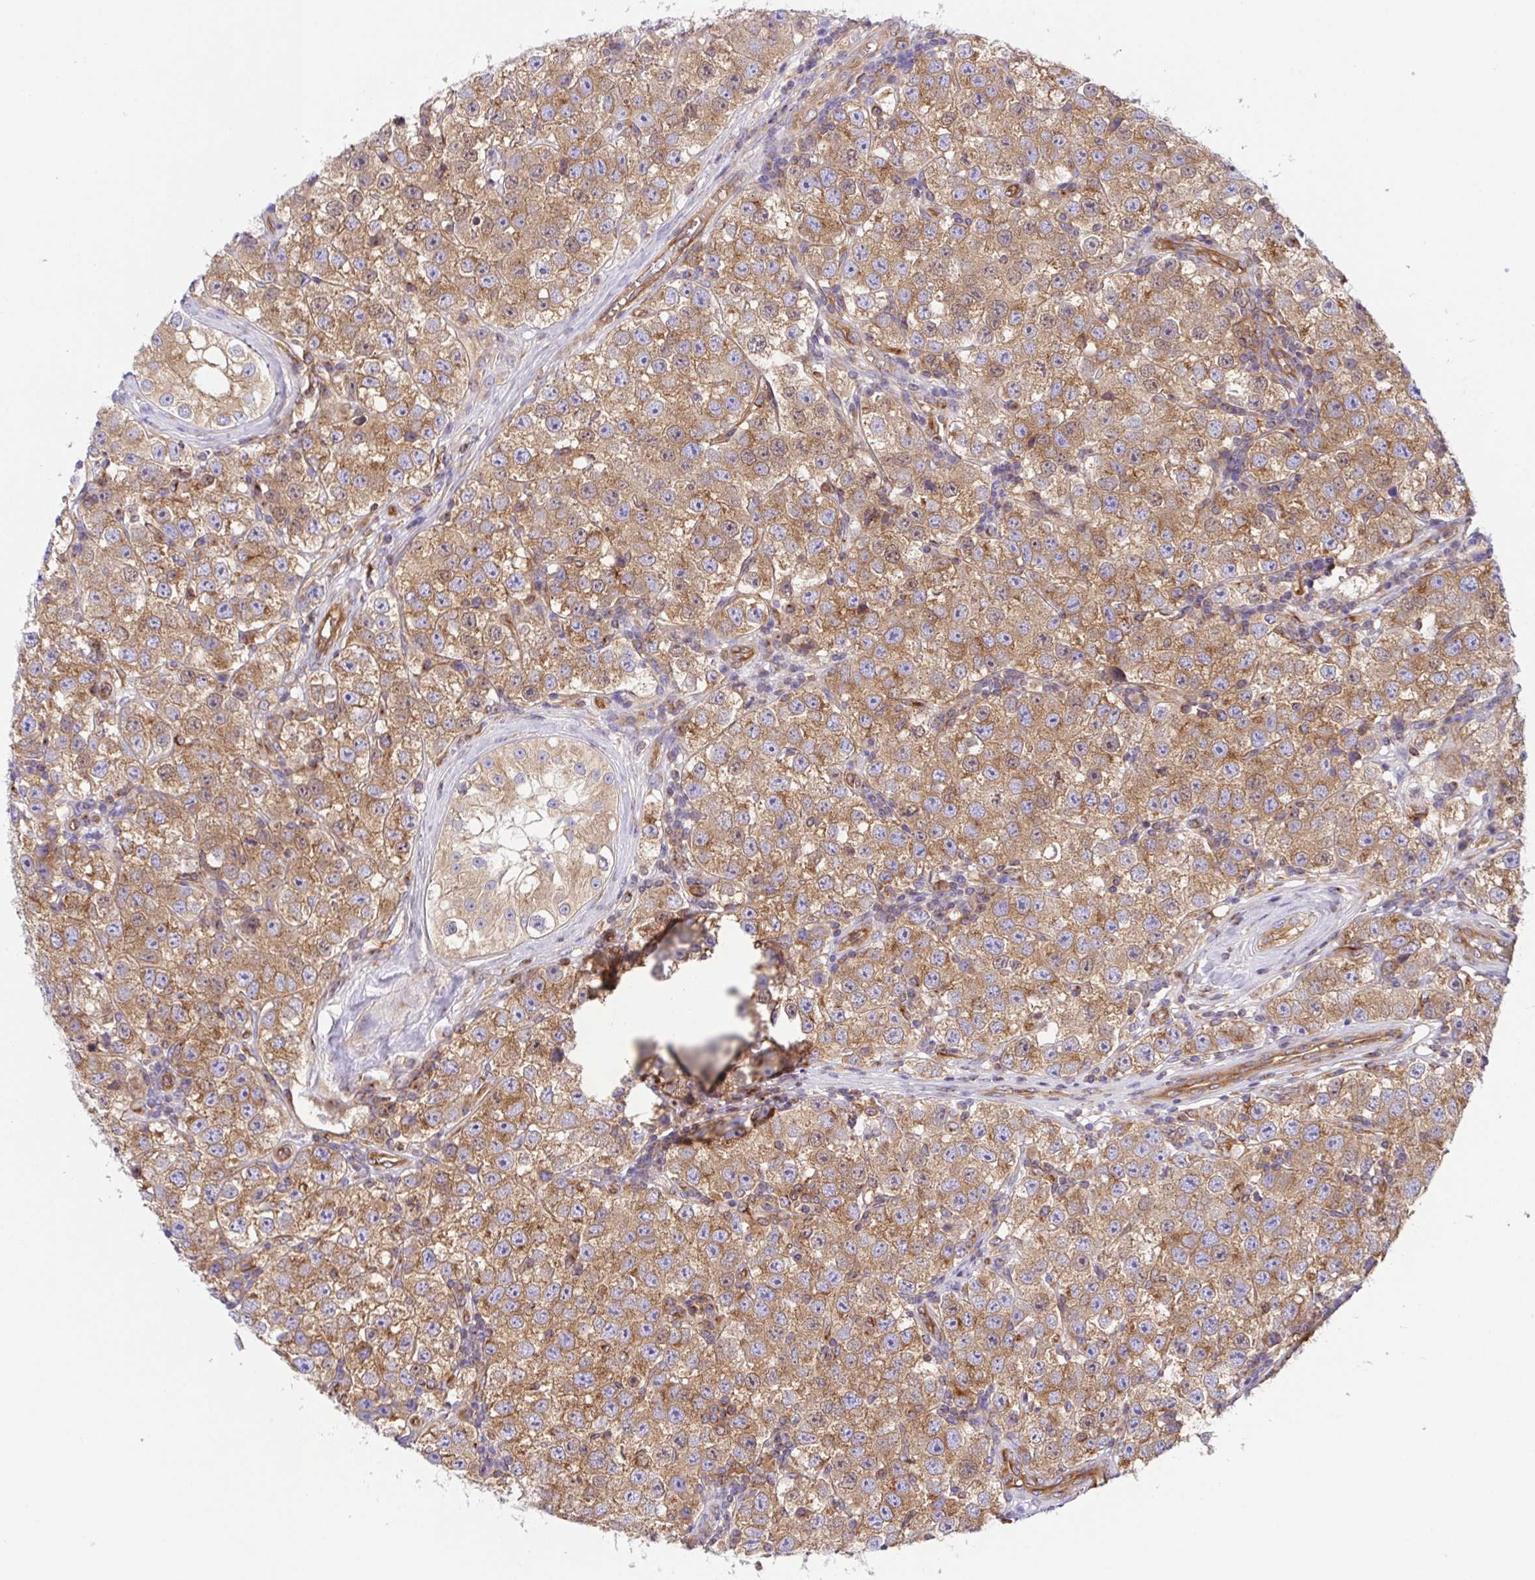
{"staining": {"intensity": "moderate", "quantity": ">75%", "location": "cytoplasmic/membranous"}, "tissue": "testis cancer", "cell_type": "Tumor cells", "image_type": "cancer", "snomed": [{"axis": "morphology", "description": "Seminoma, NOS"}, {"axis": "topography", "description": "Testis"}], "caption": "Testis cancer (seminoma) stained with DAB (3,3'-diaminobenzidine) IHC shows medium levels of moderate cytoplasmic/membranous staining in approximately >75% of tumor cells.", "gene": "KIF5B", "patient": {"sex": "male", "age": 34}}